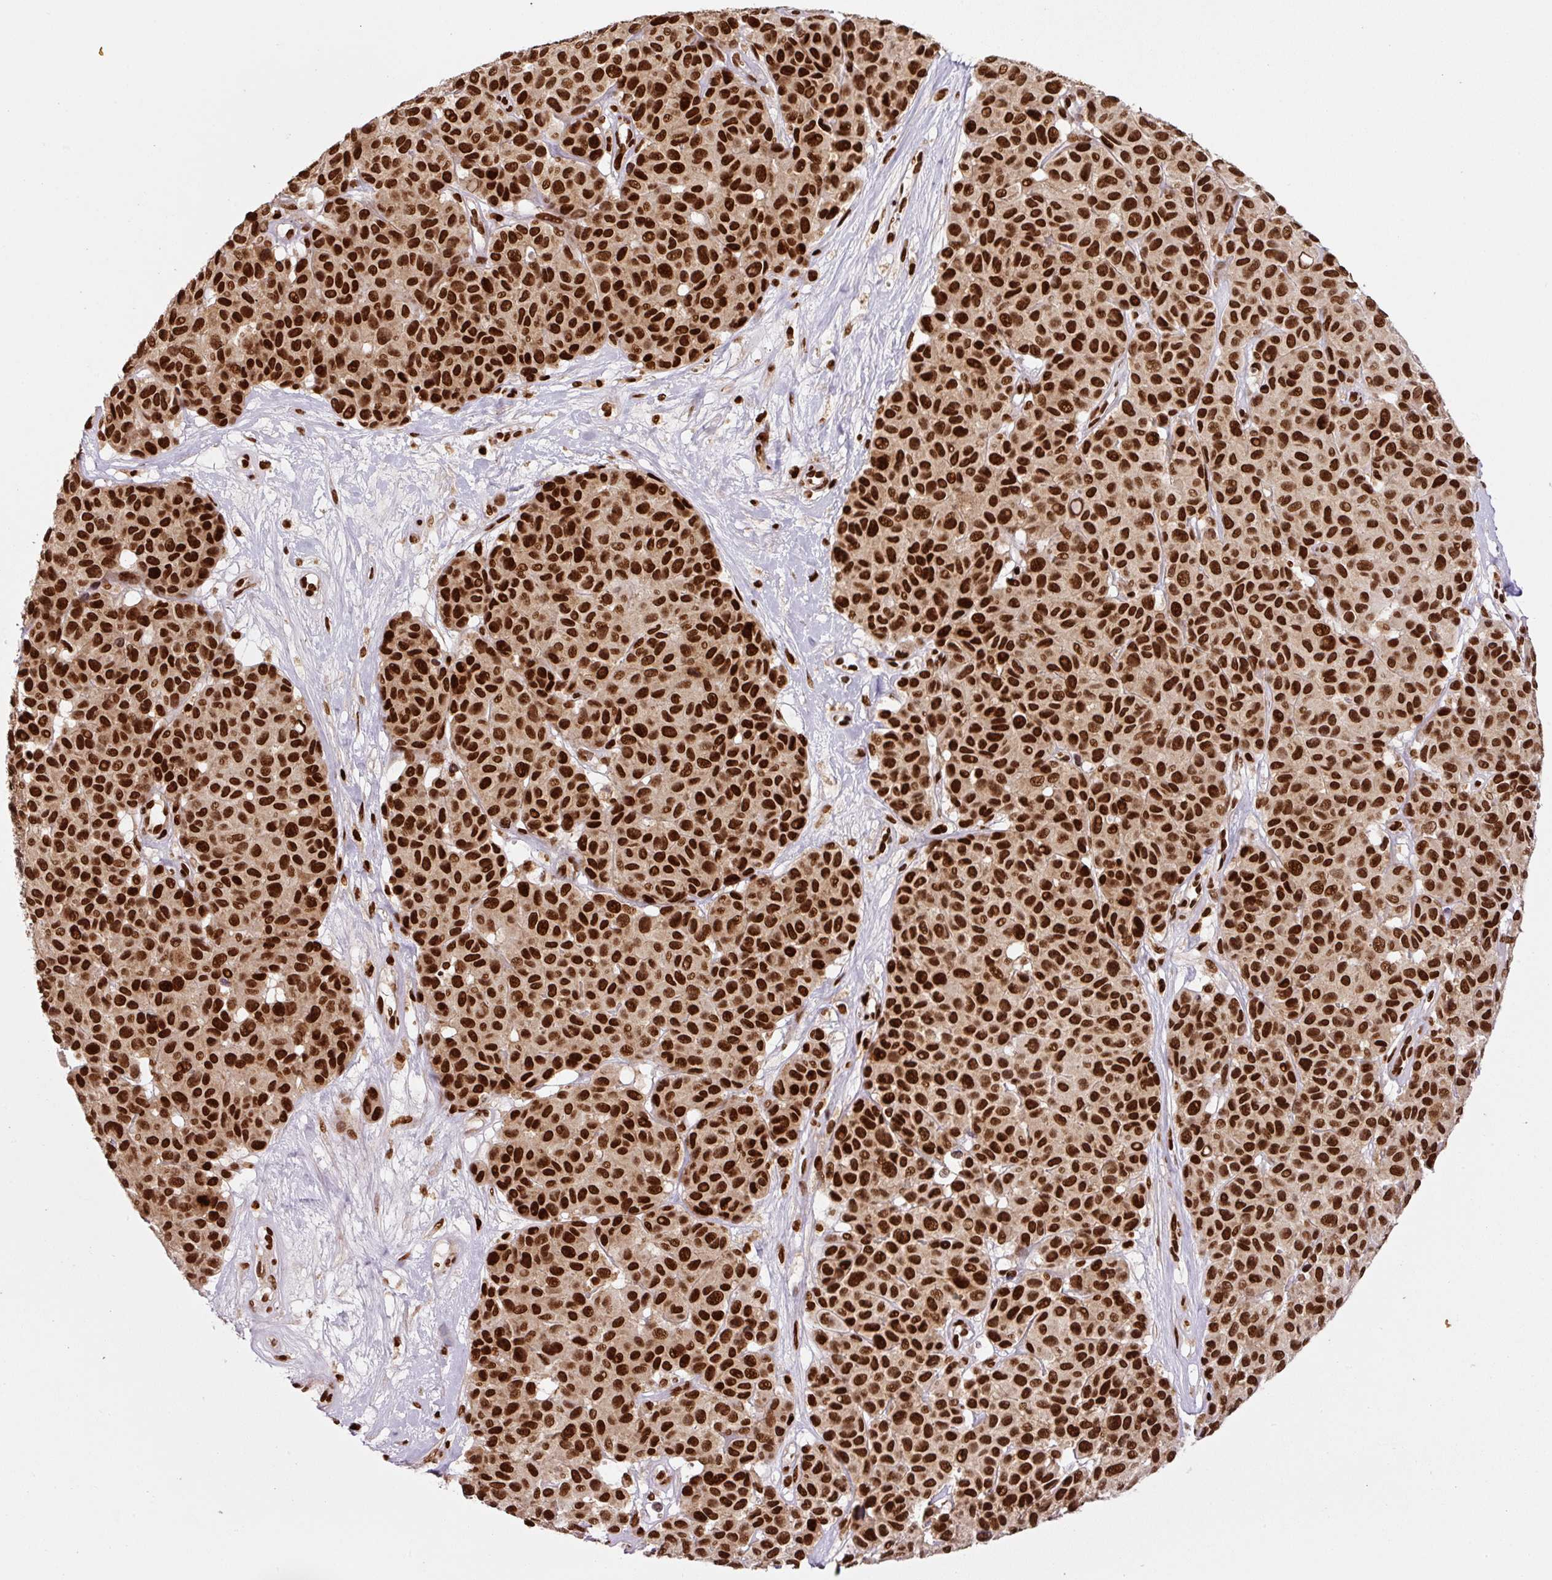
{"staining": {"intensity": "strong", "quantity": ">75%", "location": "nuclear"}, "tissue": "melanoma", "cell_type": "Tumor cells", "image_type": "cancer", "snomed": [{"axis": "morphology", "description": "Malignant melanoma, NOS"}, {"axis": "topography", "description": "Skin"}], "caption": "An immunohistochemistry image of neoplastic tissue is shown. Protein staining in brown shows strong nuclear positivity in melanoma within tumor cells. (DAB (3,3'-diaminobenzidine) IHC, brown staining for protein, blue staining for nuclei).", "gene": "PYDC2", "patient": {"sex": "female", "age": 66}}